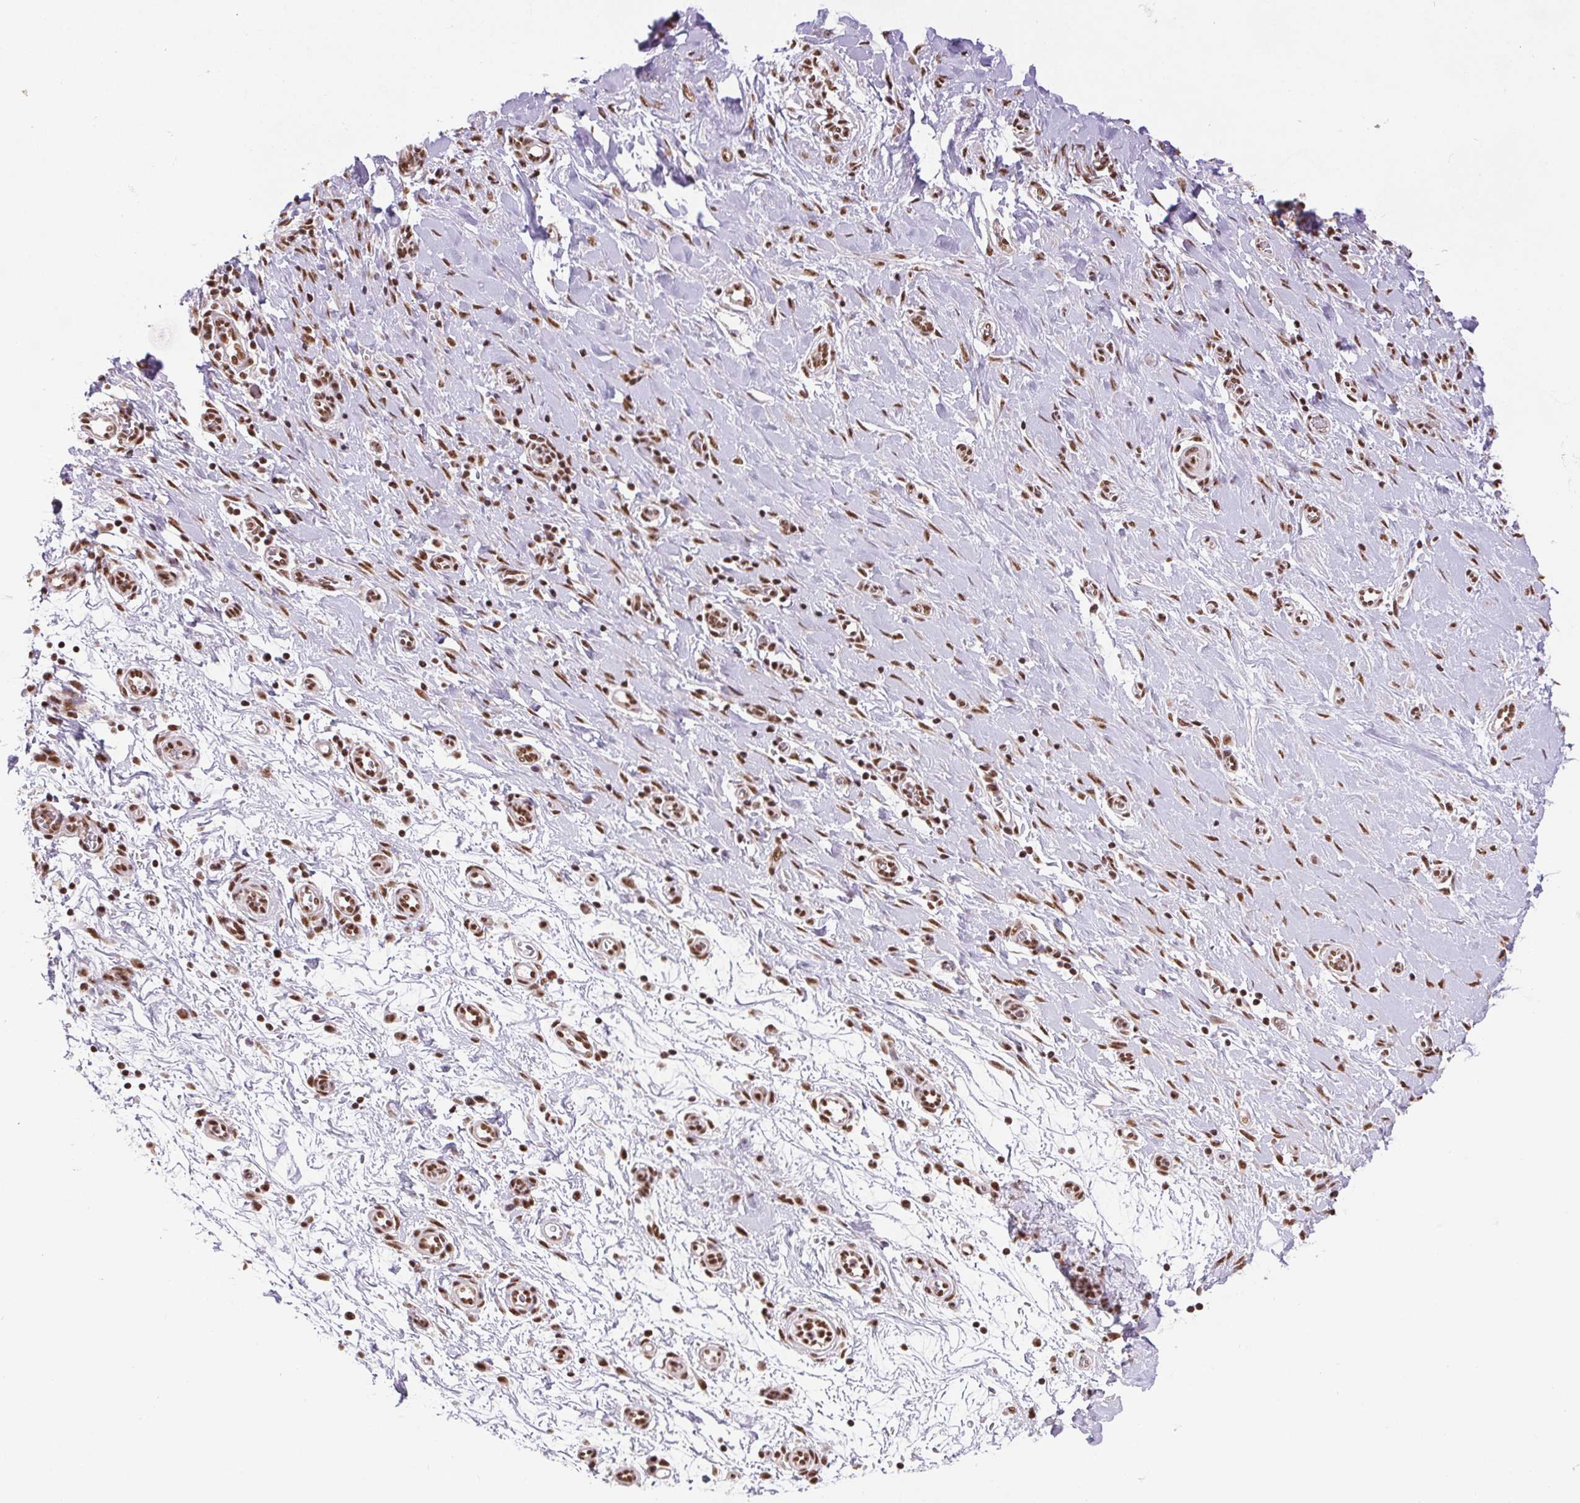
{"staining": {"intensity": "moderate", "quantity": ">75%", "location": "nuclear"}, "tissue": "stomach cancer", "cell_type": "Tumor cells", "image_type": "cancer", "snomed": [{"axis": "morphology", "description": "Adenocarcinoma, NOS"}, {"axis": "topography", "description": "Stomach"}], "caption": "This is an image of immunohistochemistry (IHC) staining of stomach cancer, which shows moderate staining in the nuclear of tumor cells.", "gene": "IK", "patient": {"sex": "male", "age": 48}}